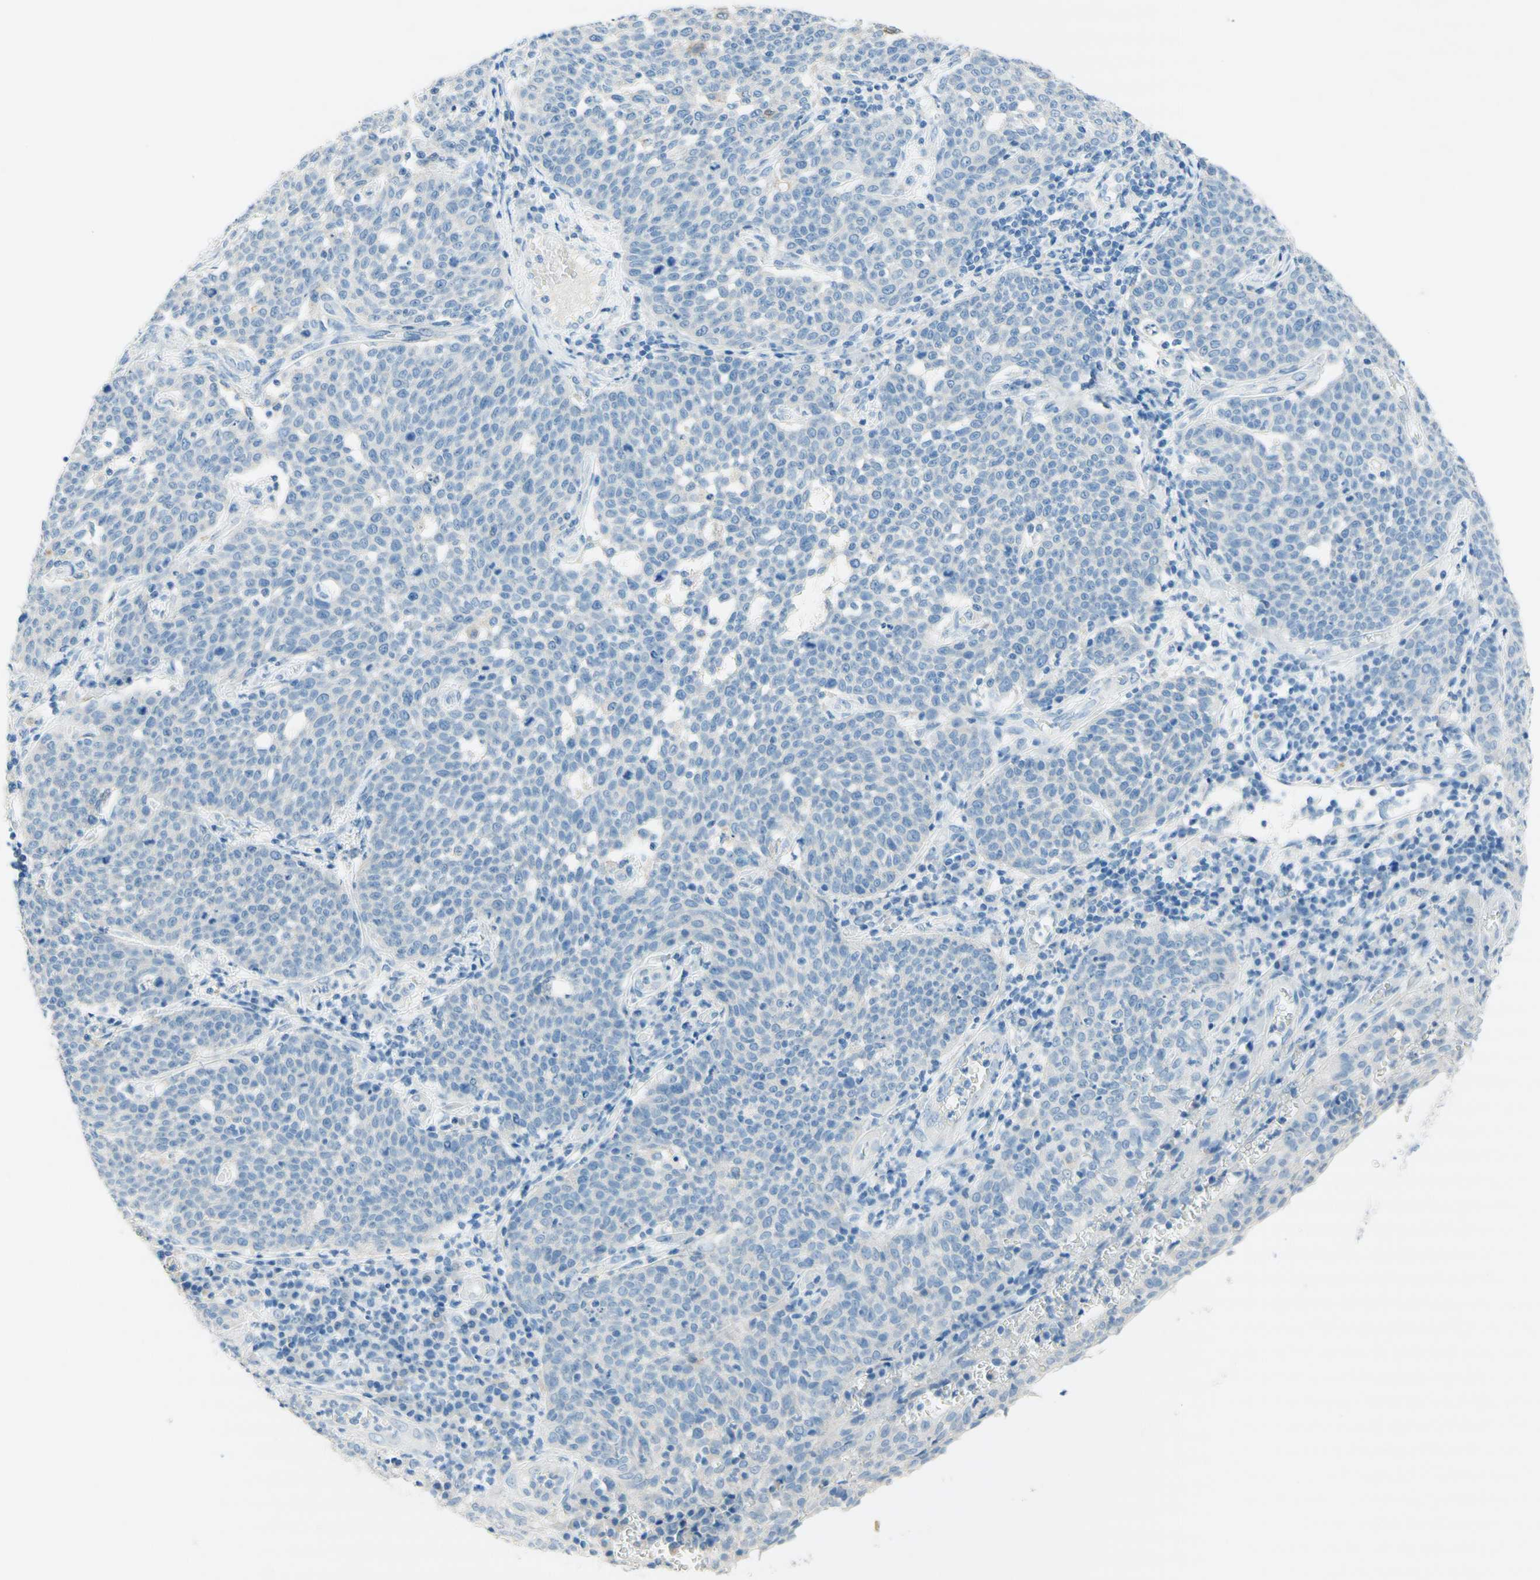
{"staining": {"intensity": "moderate", "quantity": "<25%", "location": "cytoplasmic/membranous"}, "tissue": "cervical cancer", "cell_type": "Tumor cells", "image_type": "cancer", "snomed": [{"axis": "morphology", "description": "Squamous cell carcinoma, NOS"}, {"axis": "topography", "description": "Cervix"}], "caption": "A micrograph showing moderate cytoplasmic/membranous staining in about <25% of tumor cells in squamous cell carcinoma (cervical), as visualized by brown immunohistochemical staining.", "gene": "POLR2J3", "patient": {"sex": "female", "age": 34}}